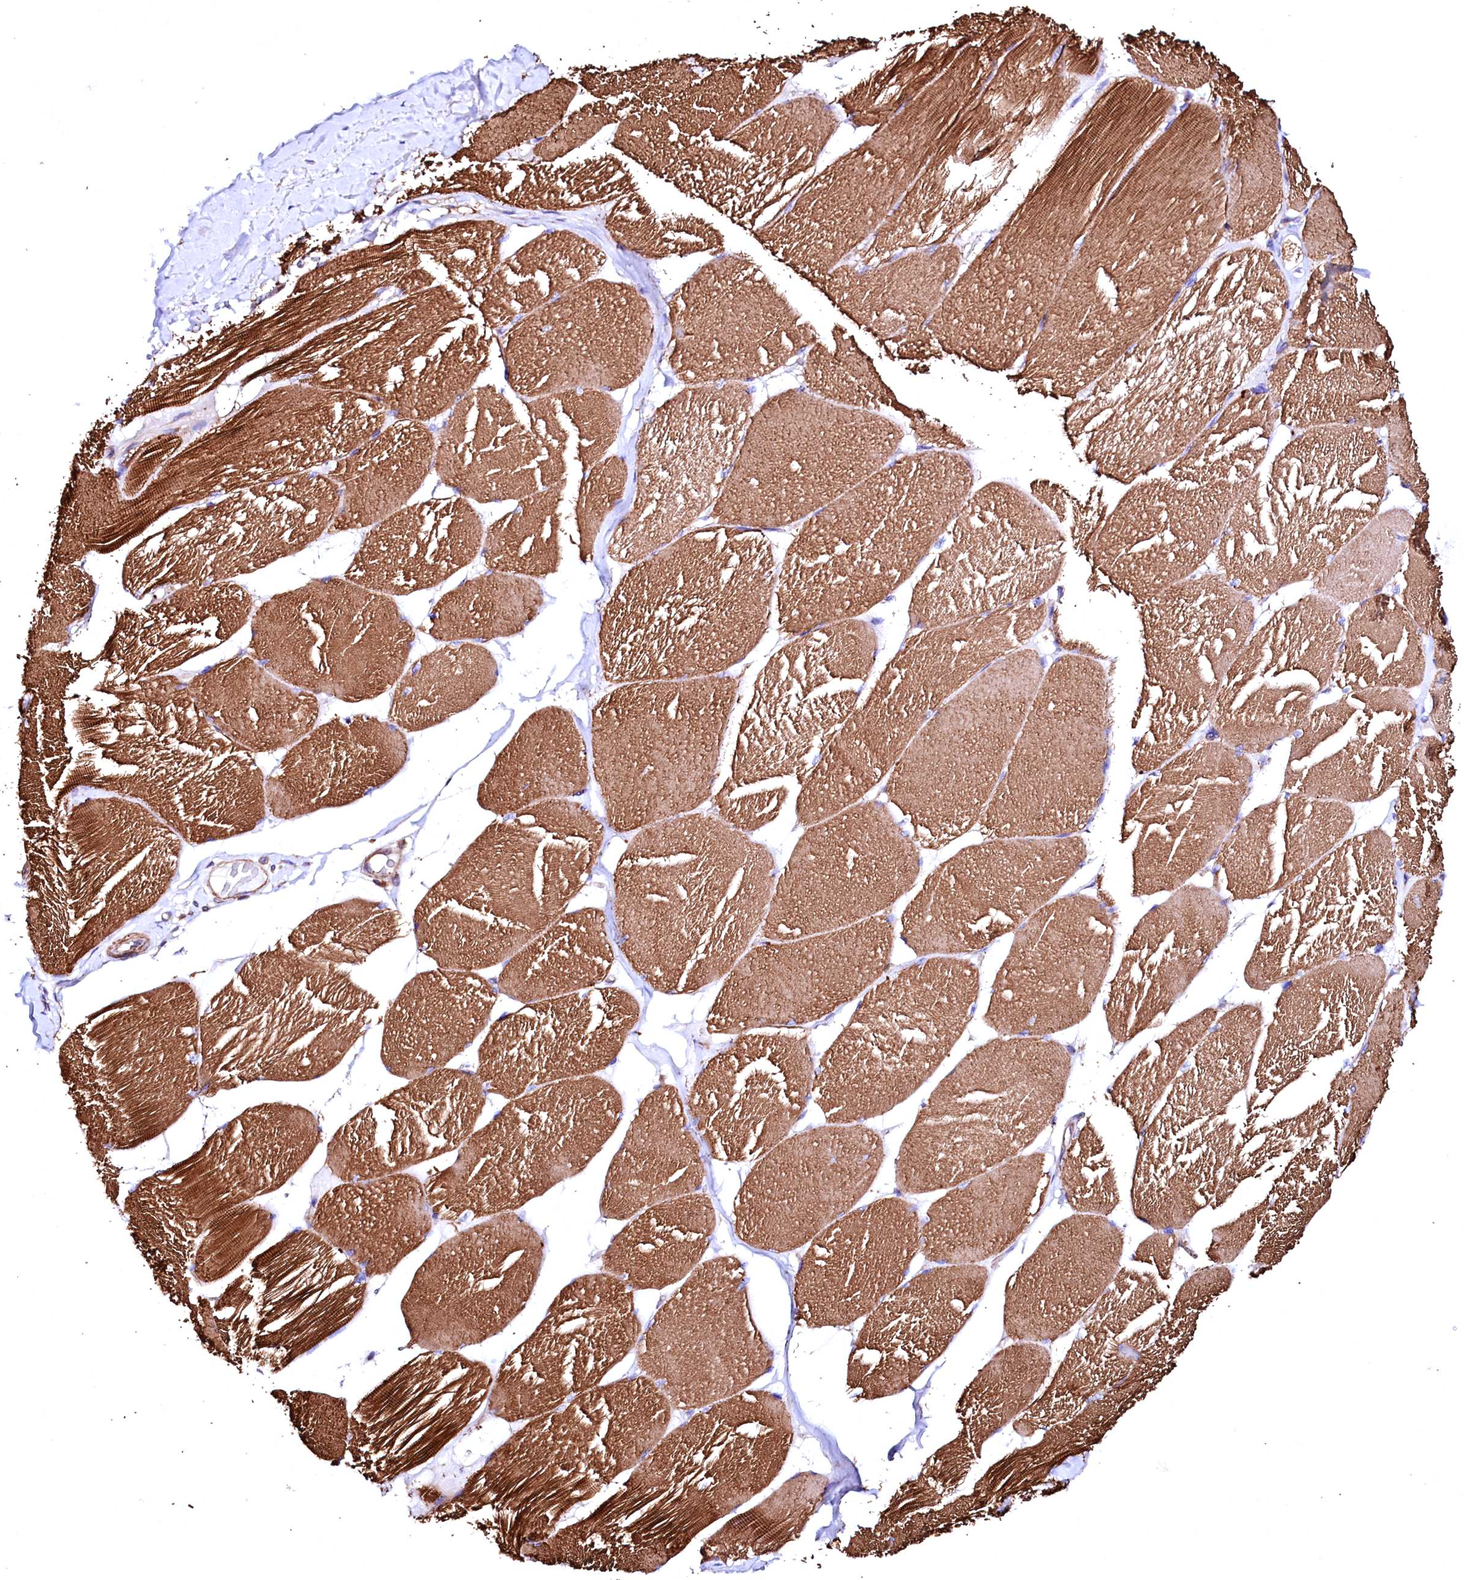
{"staining": {"intensity": "strong", "quantity": ">75%", "location": "cytoplasmic/membranous"}, "tissue": "skeletal muscle", "cell_type": "Myocytes", "image_type": "normal", "snomed": [{"axis": "morphology", "description": "Normal tissue, NOS"}, {"axis": "topography", "description": "Skin"}, {"axis": "topography", "description": "Skeletal muscle"}], "caption": "Immunohistochemistry of unremarkable skeletal muscle demonstrates high levels of strong cytoplasmic/membranous staining in approximately >75% of myocytes.", "gene": "GPR176", "patient": {"sex": "male", "age": 83}}